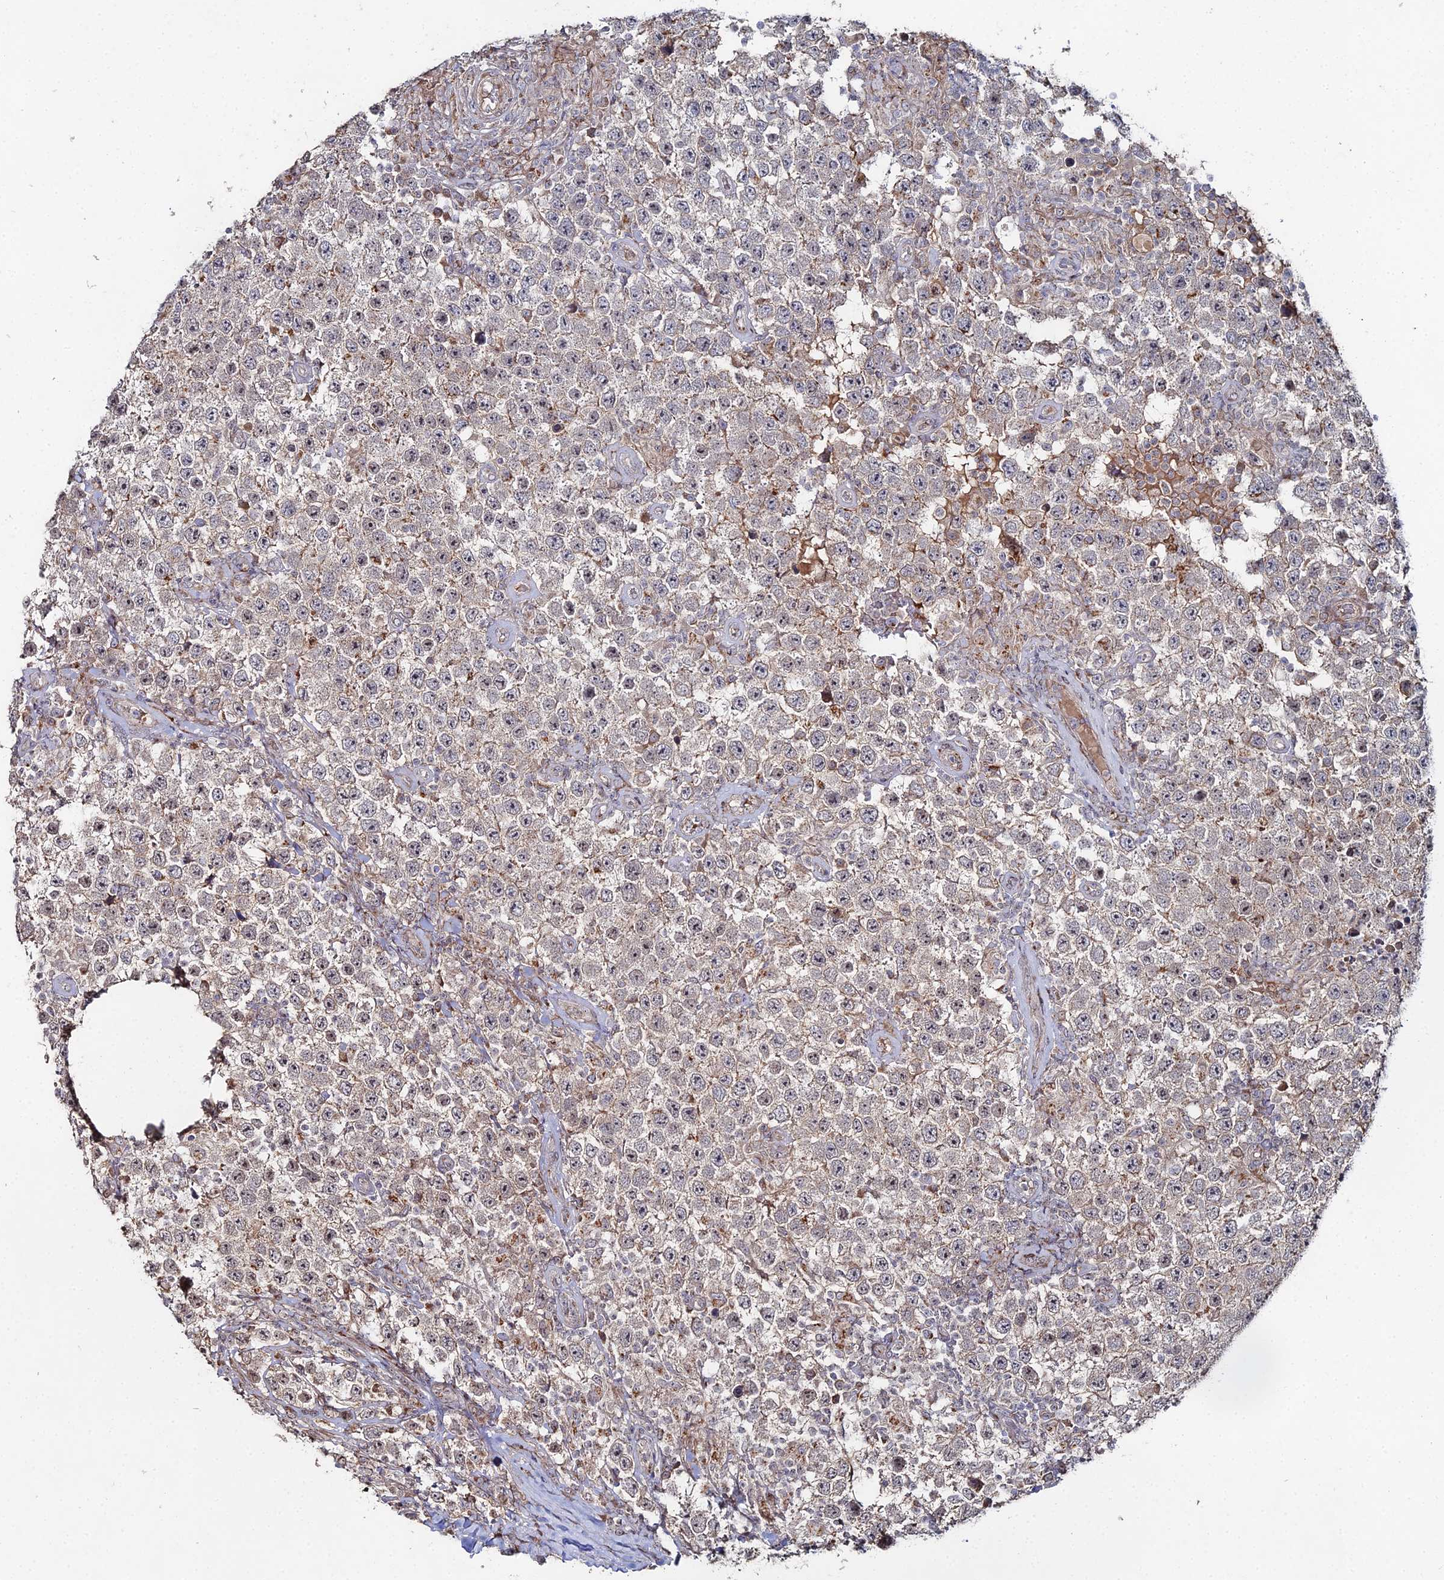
{"staining": {"intensity": "weak", "quantity": "<25%", "location": "cytoplasmic/membranous"}, "tissue": "testis cancer", "cell_type": "Tumor cells", "image_type": "cancer", "snomed": [{"axis": "morphology", "description": "Normal tissue, NOS"}, {"axis": "morphology", "description": "Urothelial carcinoma, High grade"}, {"axis": "morphology", "description": "Seminoma, NOS"}, {"axis": "morphology", "description": "Carcinoma, Embryonal, NOS"}, {"axis": "topography", "description": "Urinary bladder"}, {"axis": "topography", "description": "Testis"}], "caption": "The photomicrograph shows no staining of tumor cells in embryonal carcinoma (testis). The staining is performed using DAB (3,3'-diaminobenzidine) brown chromogen with nuclei counter-stained in using hematoxylin.", "gene": "SGMS1", "patient": {"sex": "male", "age": 41}}